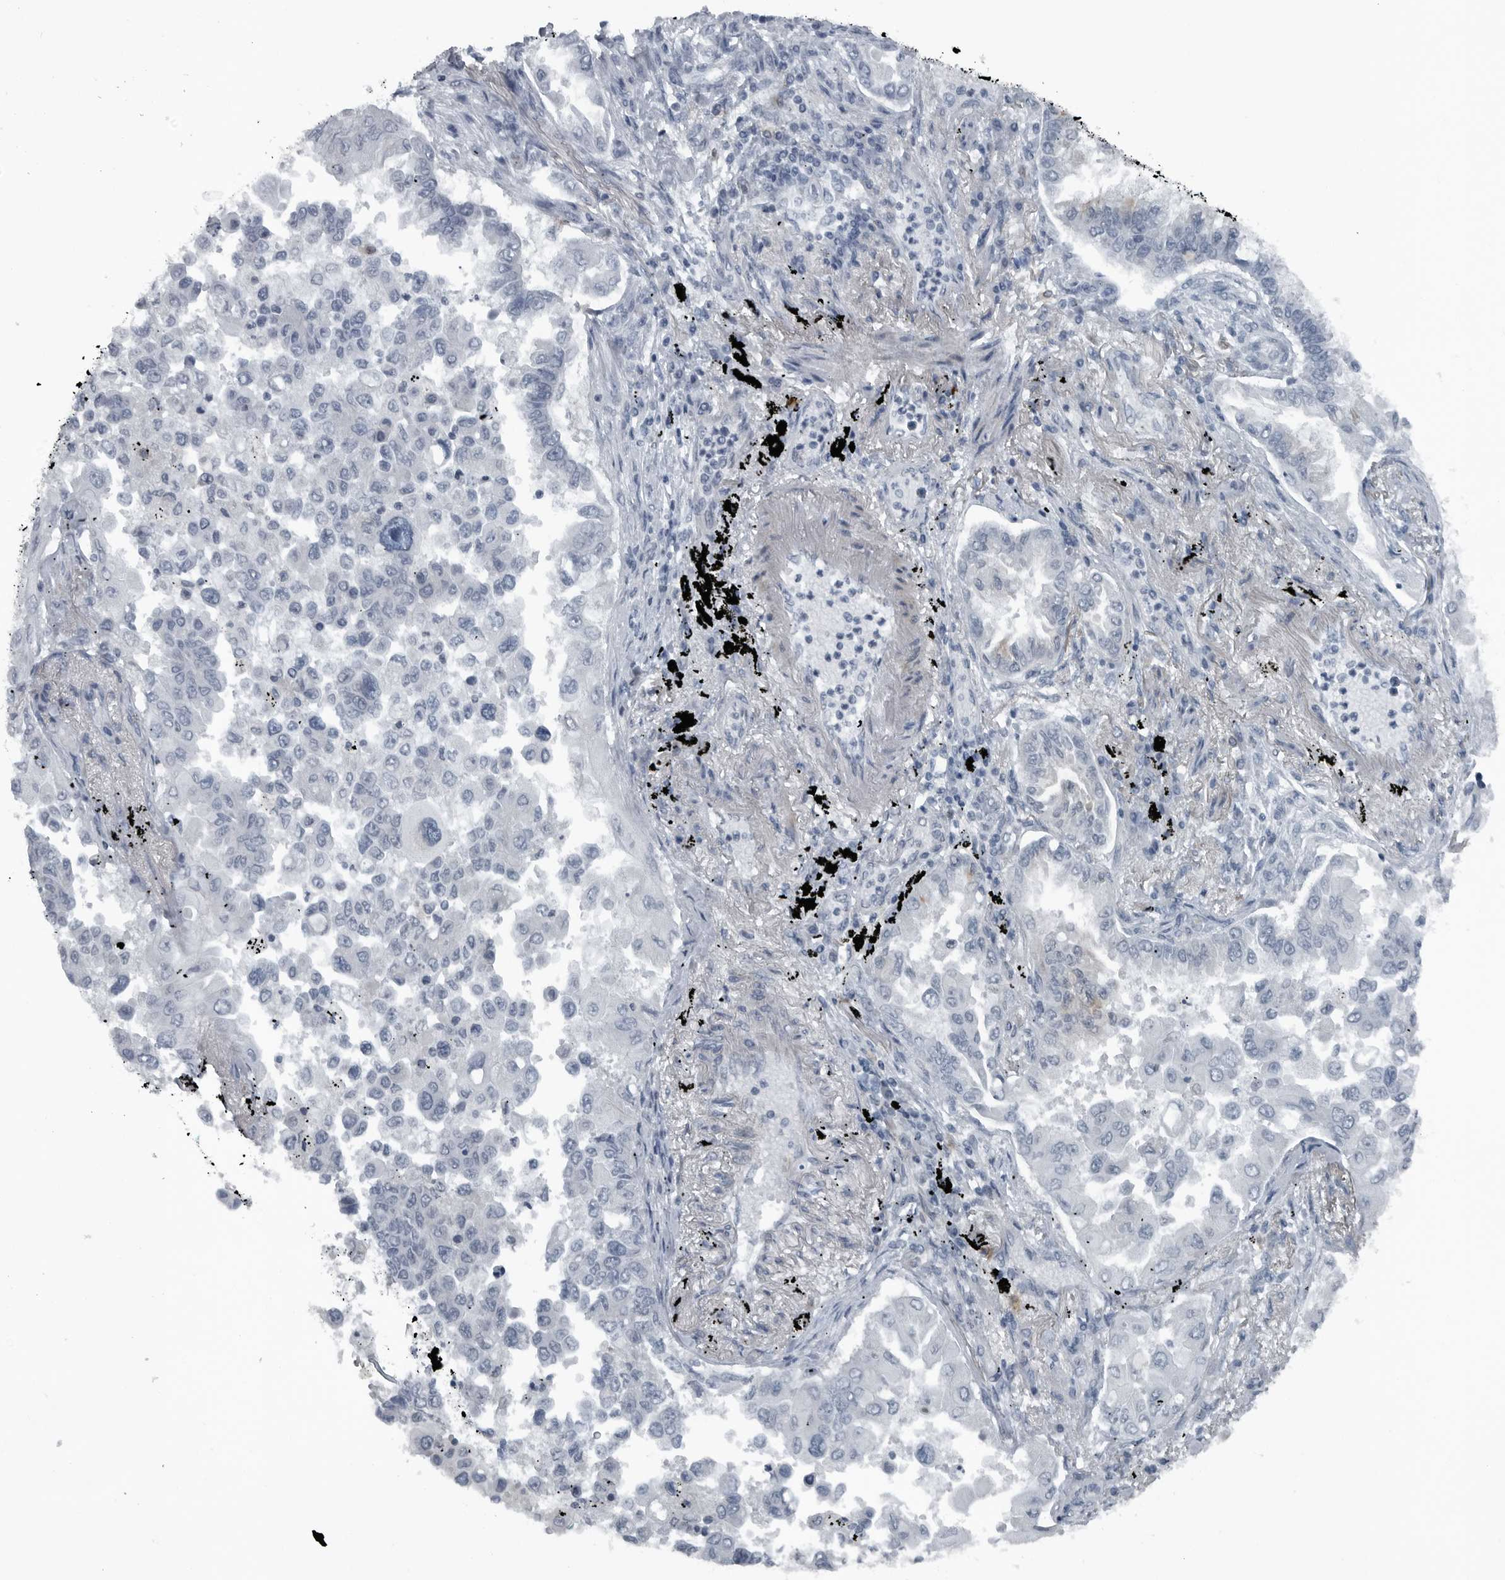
{"staining": {"intensity": "negative", "quantity": "none", "location": "none"}, "tissue": "lung cancer", "cell_type": "Tumor cells", "image_type": "cancer", "snomed": [{"axis": "morphology", "description": "Adenocarcinoma, NOS"}, {"axis": "topography", "description": "Lung"}], "caption": "The image exhibits no significant positivity in tumor cells of lung cancer.", "gene": "GAK", "patient": {"sex": "female", "age": 67}}